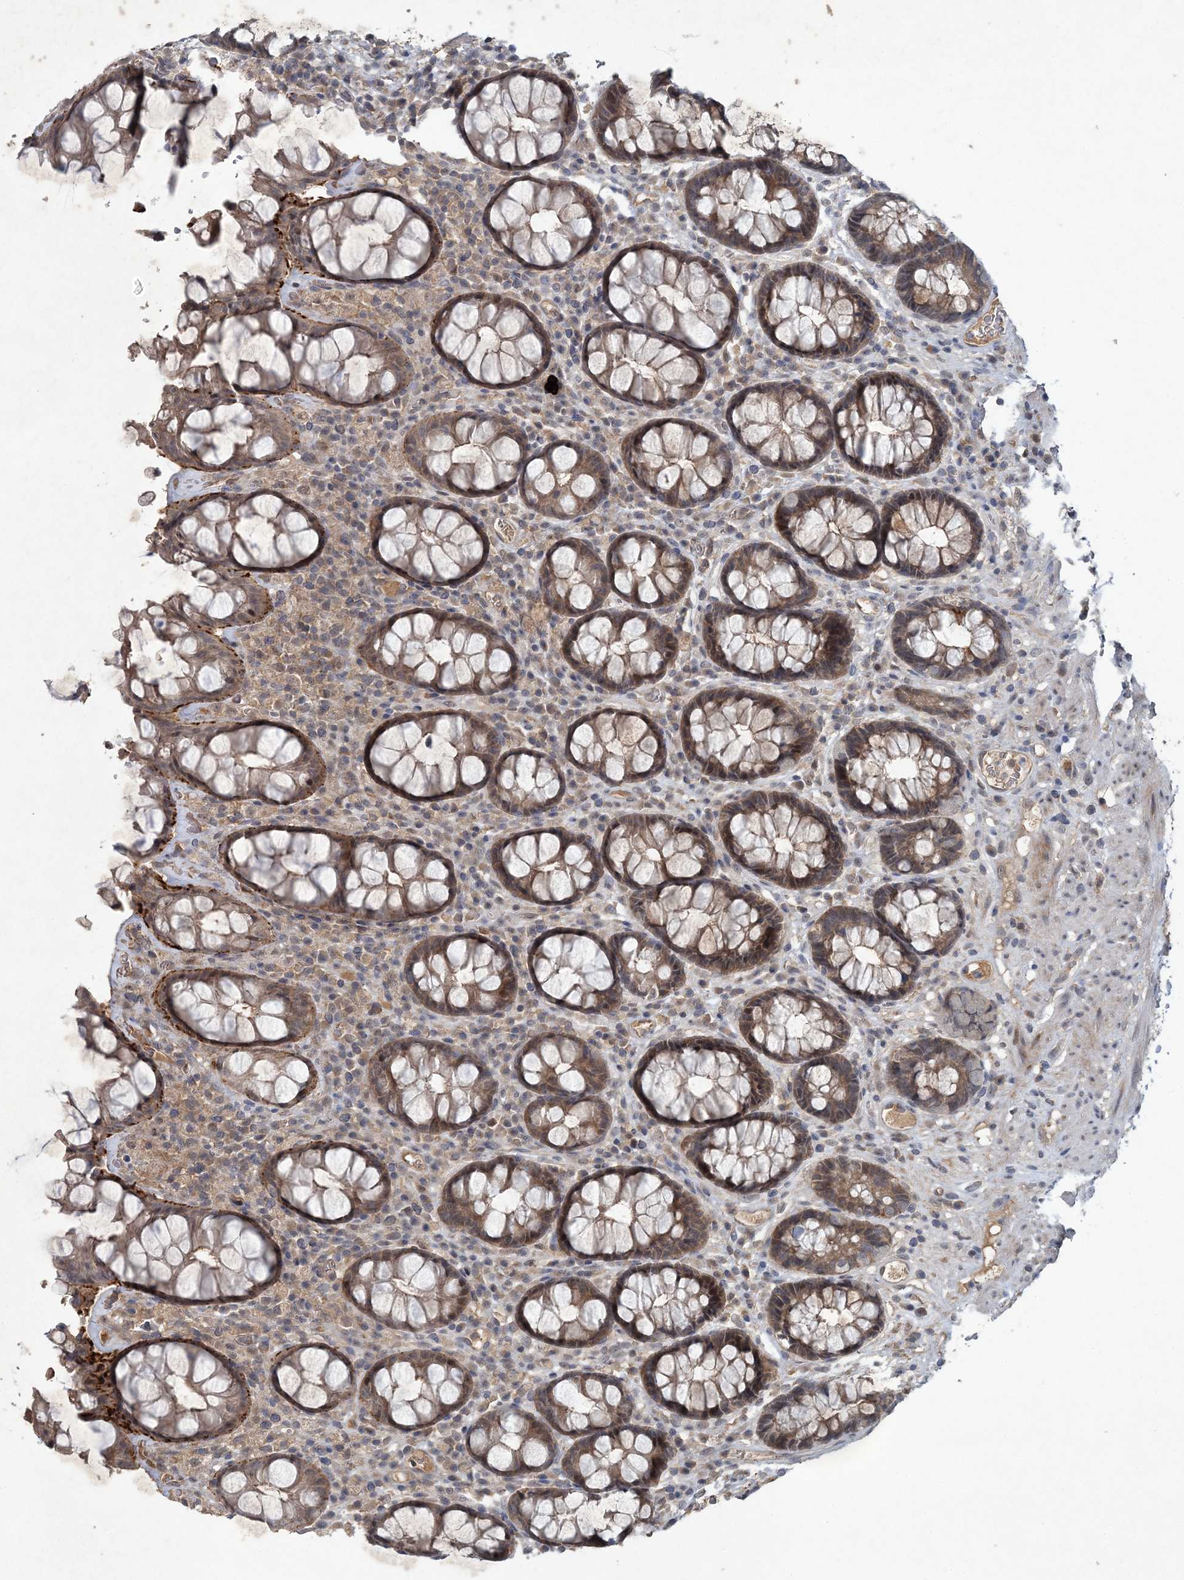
{"staining": {"intensity": "moderate", "quantity": ">75%", "location": "cytoplasmic/membranous"}, "tissue": "rectum", "cell_type": "Glandular cells", "image_type": "normal", "snomed": [{"axis": "morphology", "description": "Normal tissue, NOS"}, {"axis": "topography", "description": "Rectum"}], "caption": "Rectum stained for a protein (brown) reveals moderate cytoplasmic/membranous positive positivity in about >75% of glandular cells.", "gene": "RNF25", "patient": {"sex": "male", "age": 64}}